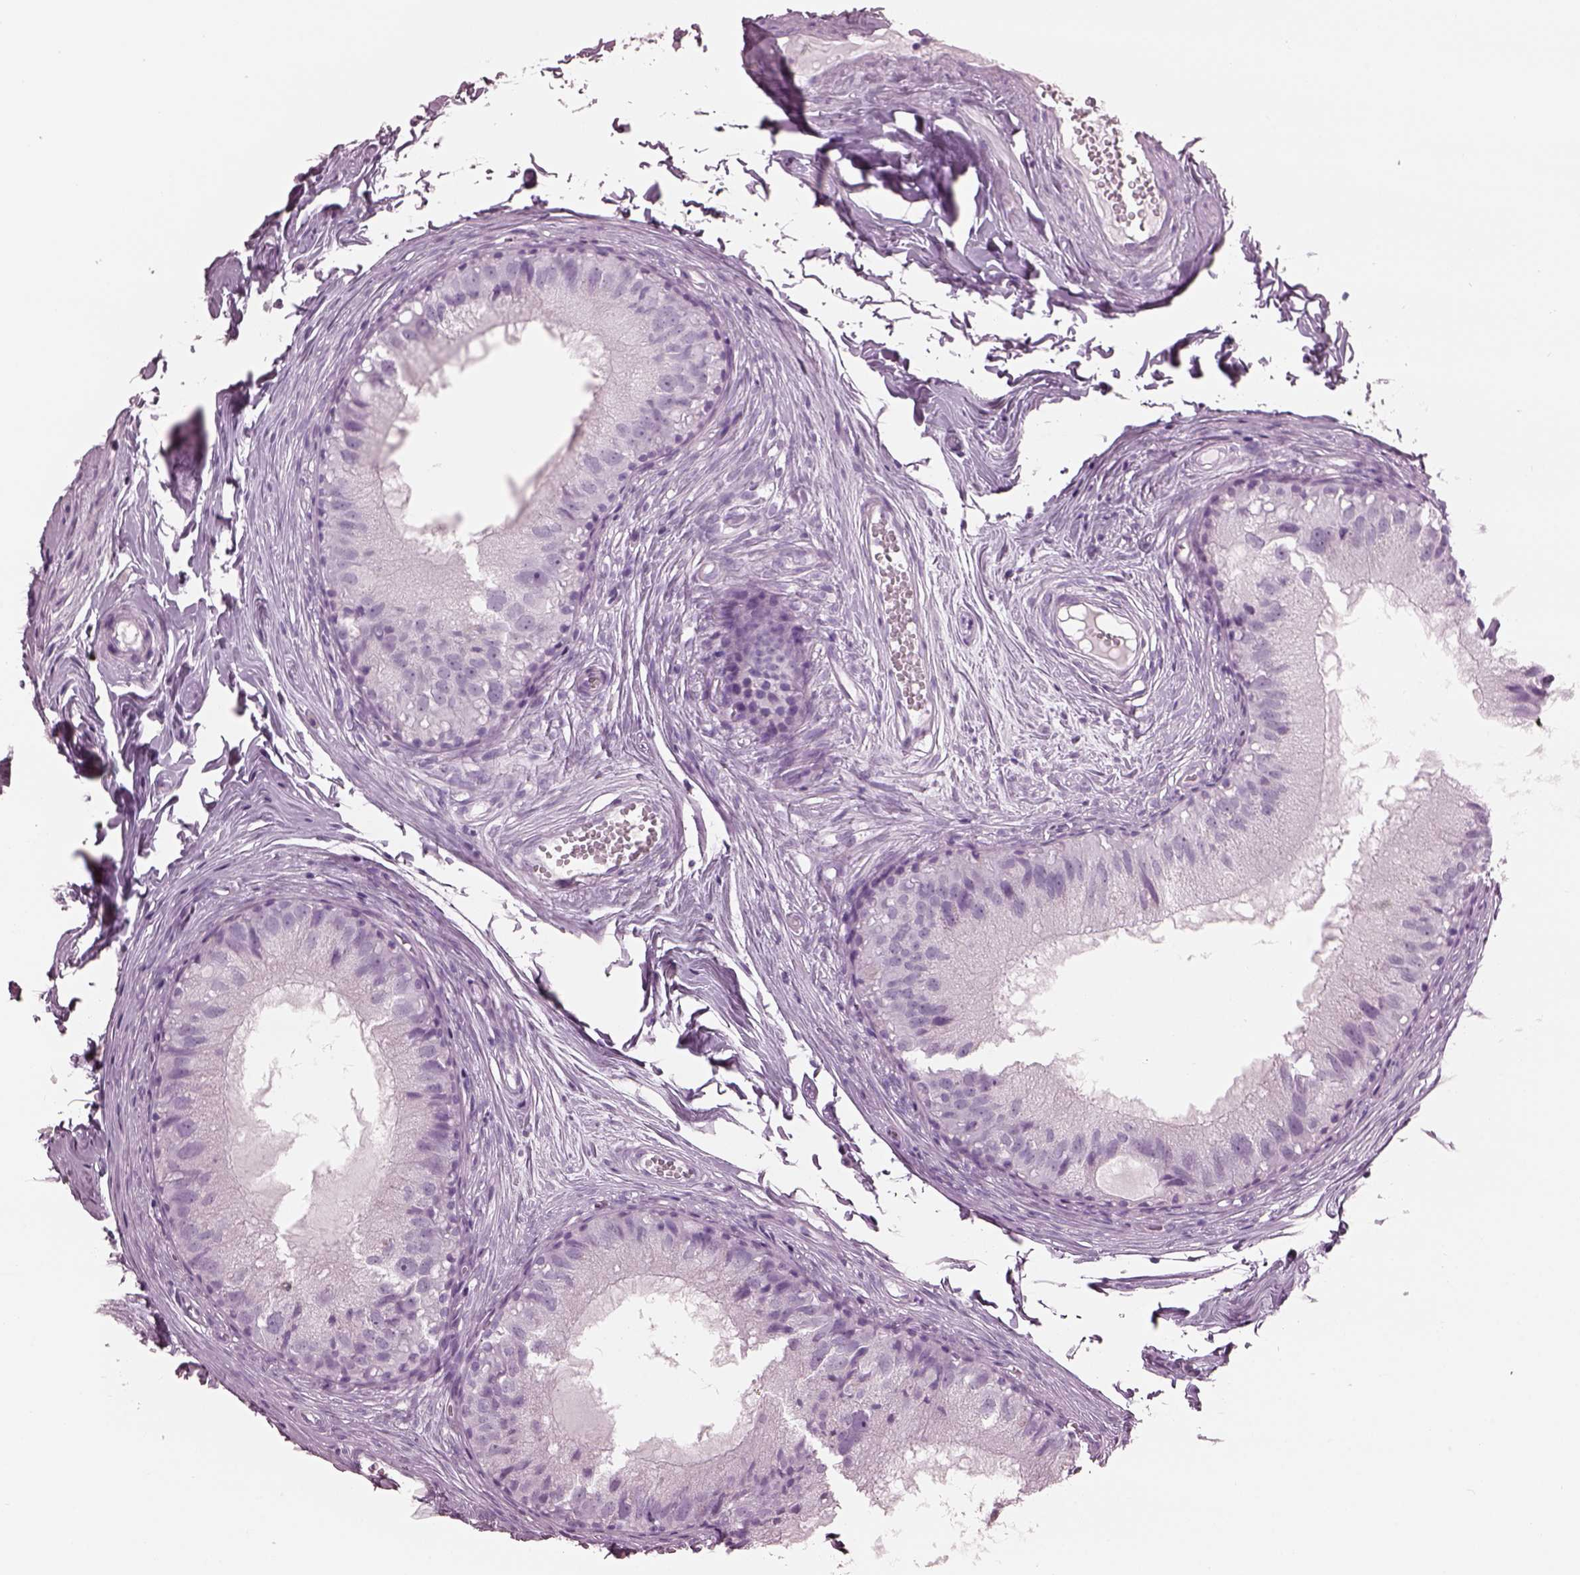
{"staining": {"intensity": "negative", "quantity": "none", "location": "none"}, "tissue": "epididymis", "cell_type": "Glandular cells", "image_type": "normal", "snomed": [{"axis": "morphology", "description": "Normal tissue, NOS"}, {"axis": "topography", "description": "Epididymis"}], "caption": "DAB (3,3'-diaminobenzidine) immunohistochemical staining of benign epididymis displays no significant positivity in glandular cells. Nuclei are stained in blue.", "gene": "PACRG", "patient": {"sex": "male", "age": 45}}